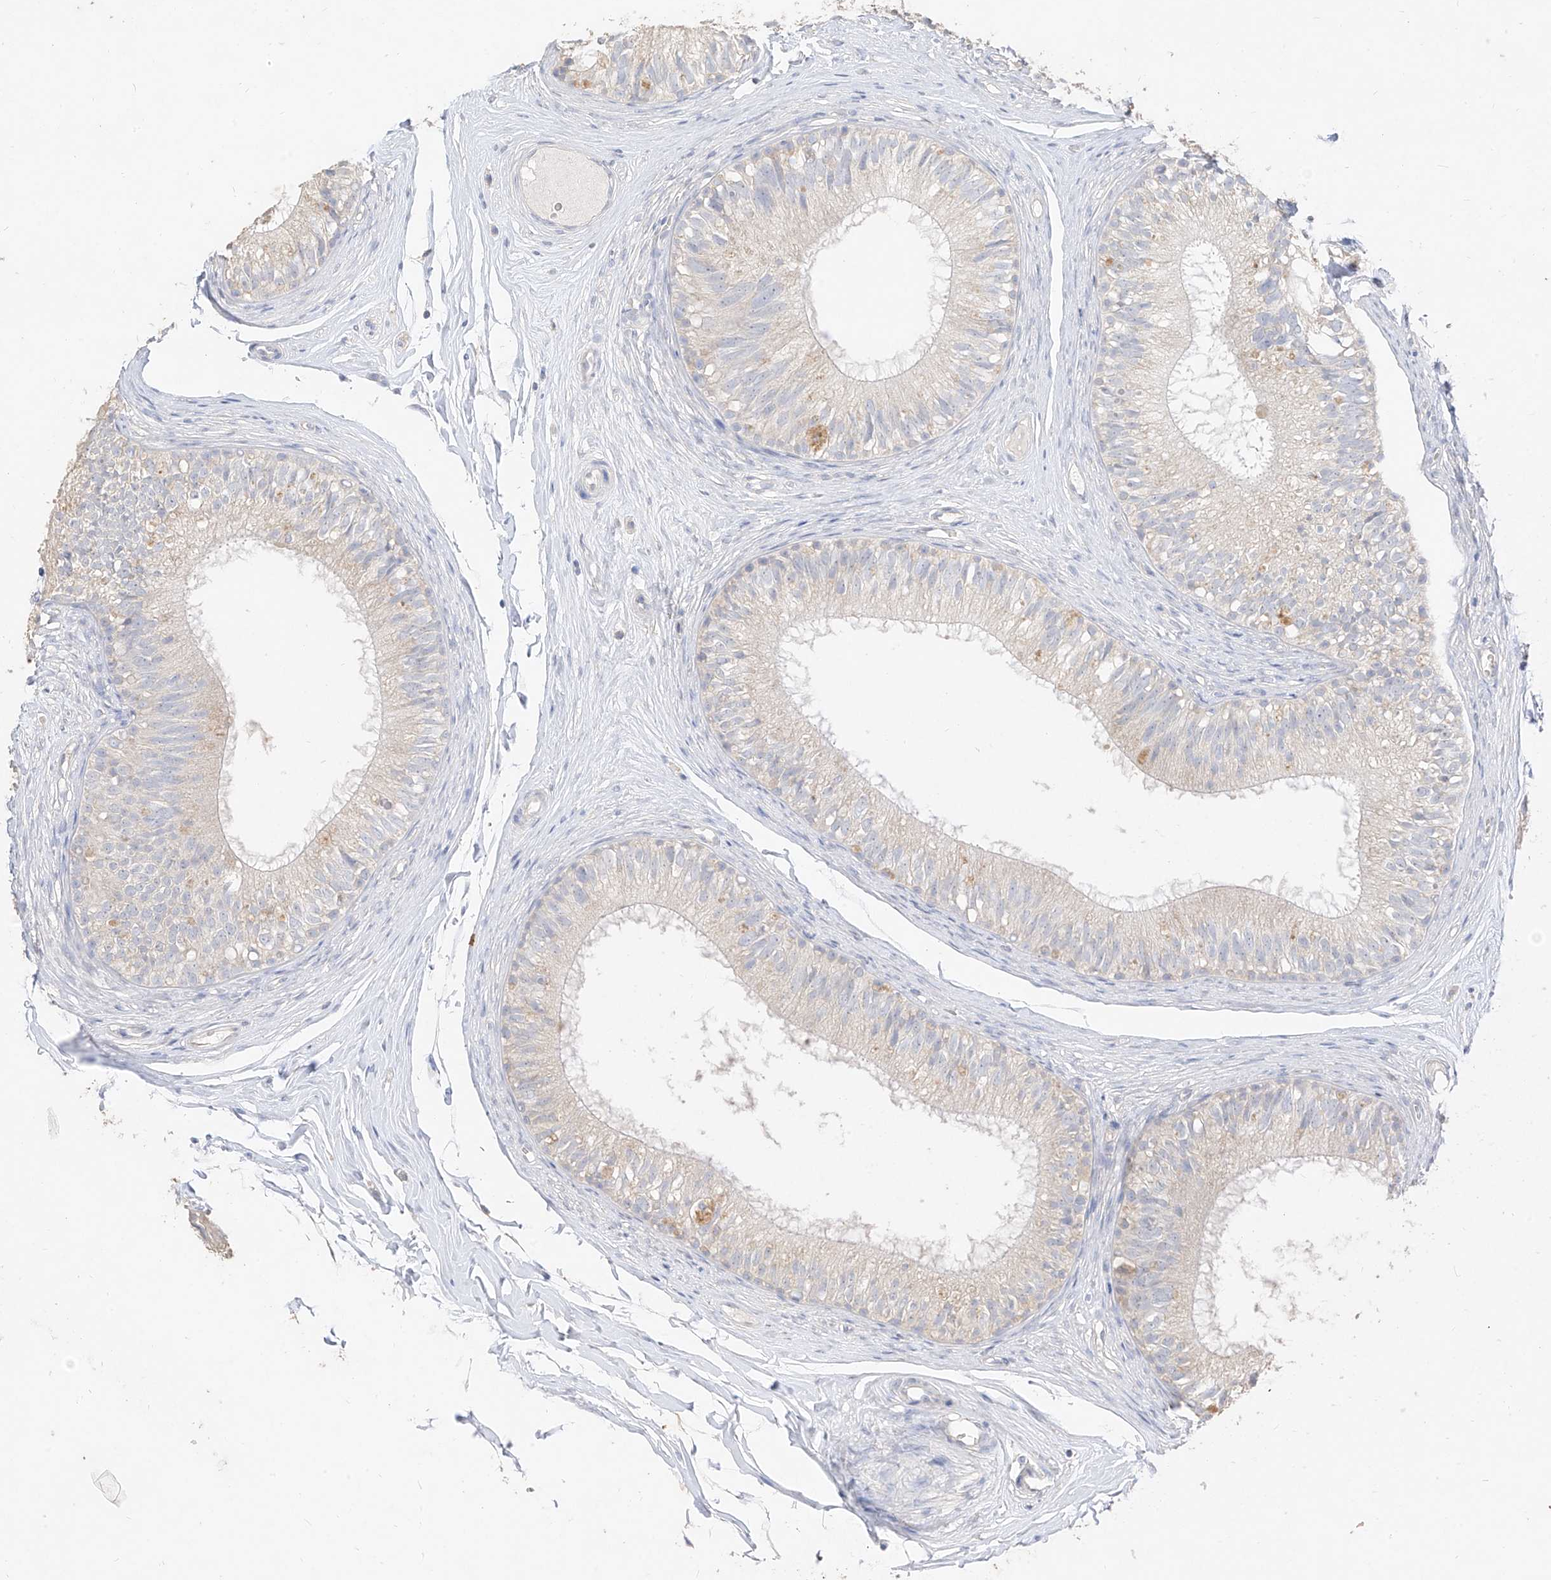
{"staining": {"intensity": "negative", "quantity": "none", "location": "none"}, "tissue": "epididymis", "cell_type": "Glandular cells", "image_type": "normal", "snomed": [{"axis": "morphology", "description": "Normal tissue, NOS"}, {"axis": "morphology", "description": "Seminoma in situ"}, {"axis": "topography", "description": "Testis"}, {"axis": "topography", "description": "Epididymis"}], "caption": "IHC of benign epididymis shows no staining in glandular cells. Nuclei are stained in blue.", "gene": "ZZEF1", "patient": {"sex": "male", "age": 28}}